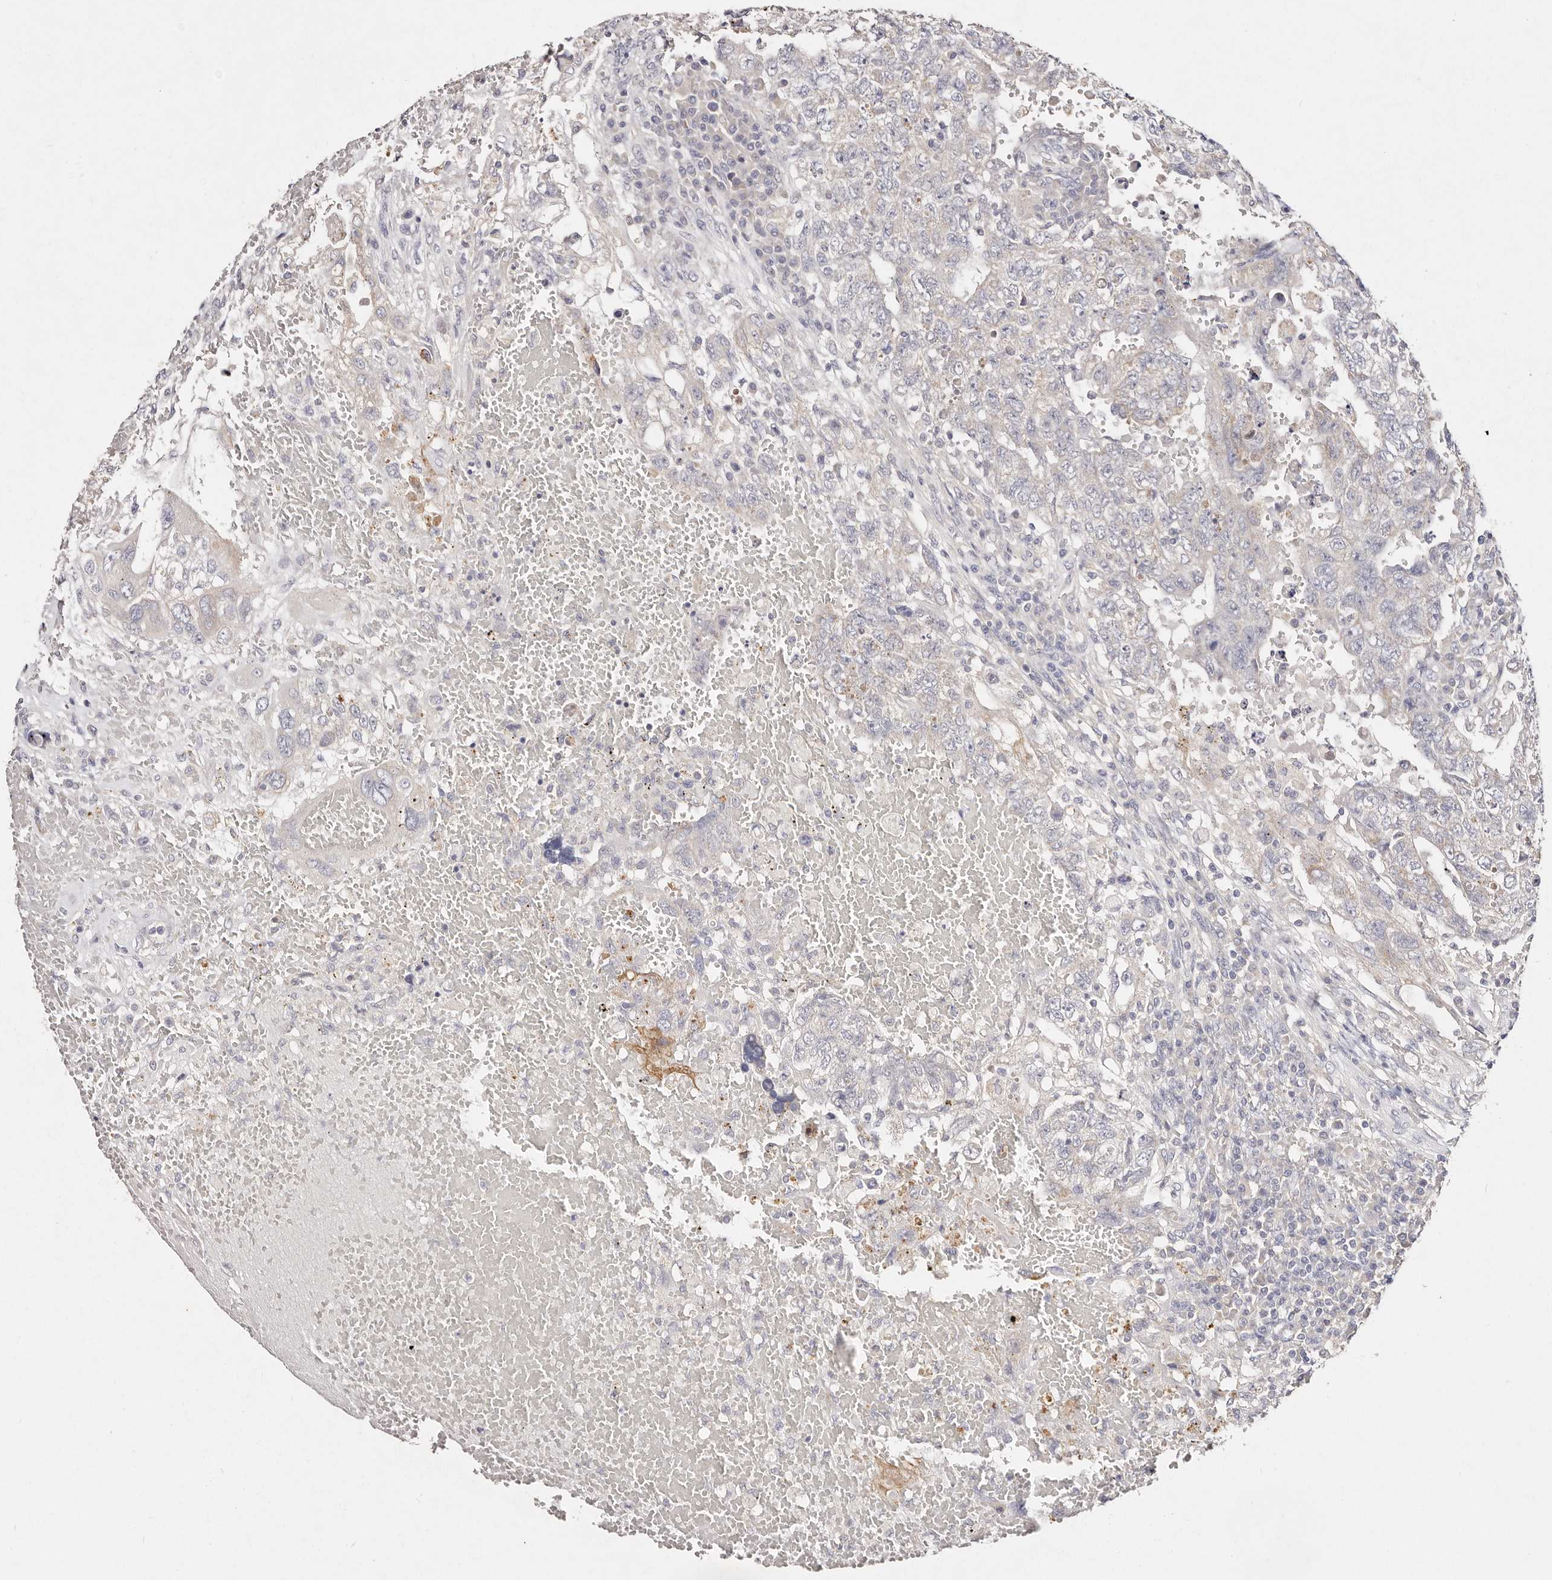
{"staining": {"intensity": "moderate", "quantity": "<25%", "location": "cytoplasmic/membranous"}, "tissue": "testis cancer", "cell_type": "Tumor cells", "image_type": "cancer", "snomed": [{"axis": "morphology", "description": "Carcinoma, Embryonal, NOS"}, {"axis": "topography", "description": "Testis"}], "caption": "The histopathology image reveals immunohistochemical staining of testis cancer (embryonal carcinoma). There is moderate cytoplasmic/membranous positivity is present in about <25% of tumor cells.", "gene": "VIPAS39", "patient": {"sex": "male", "age": 26}}